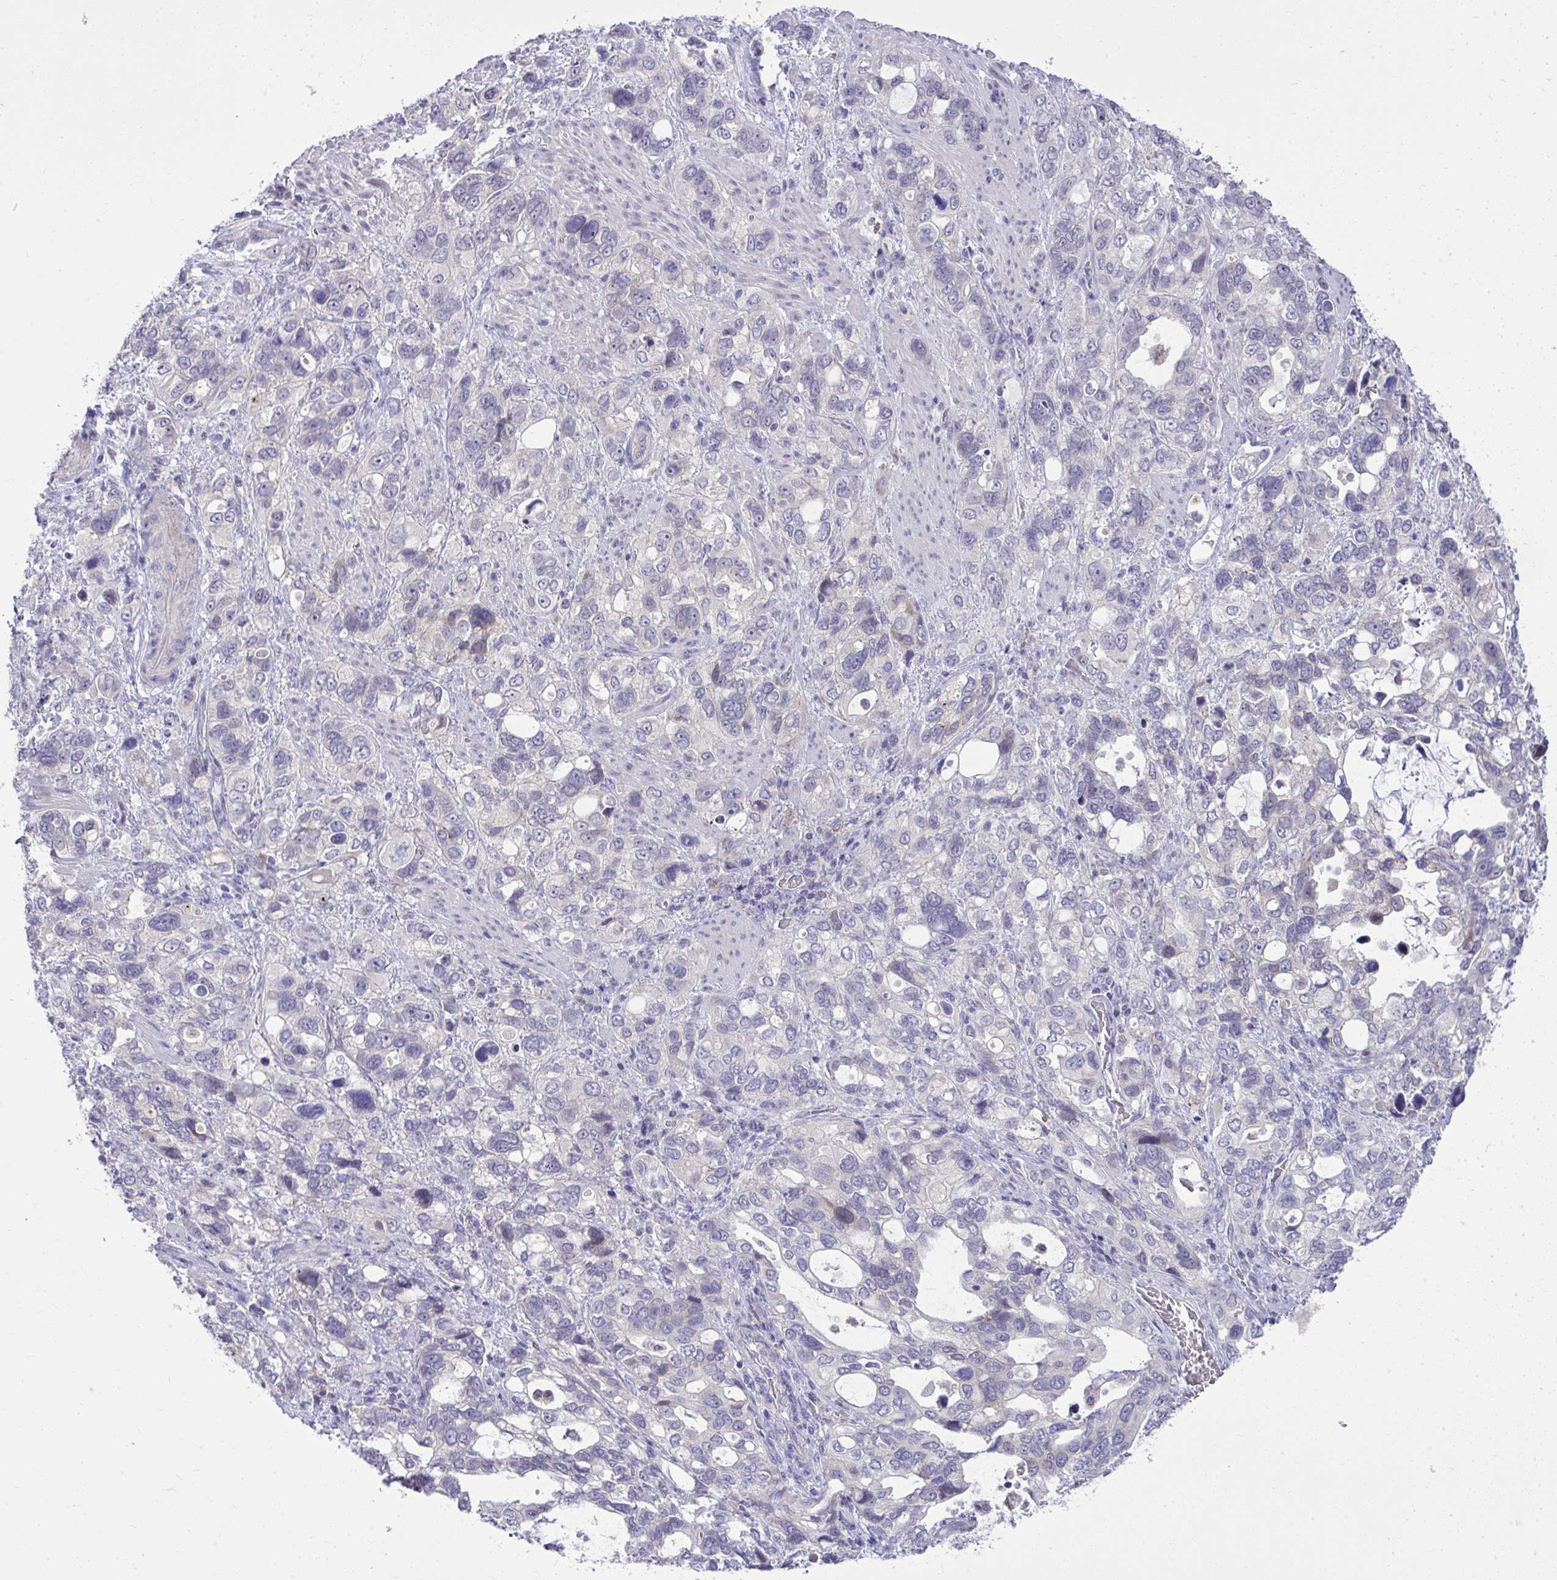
{"staining": {"intensity": "negative", "quantity": "none", "location": "none"}, "tissue": "stomach cancer", "cell_type": "Tumor cells", "image_type": "cancer", "snomed": [{"axis": "morphology", "description": "Adenocarcinoma, NOS"}, {"axis": "topography", "description": "Stomach, upper"}], "caption": "High power microscopy image of an immunohistochemistry image of adenocarcinoma (stomach), revealing no significant positivity in tumor cells.", "gene": "DPY19L1", "patient": {"sex": "female", "age": 81}}